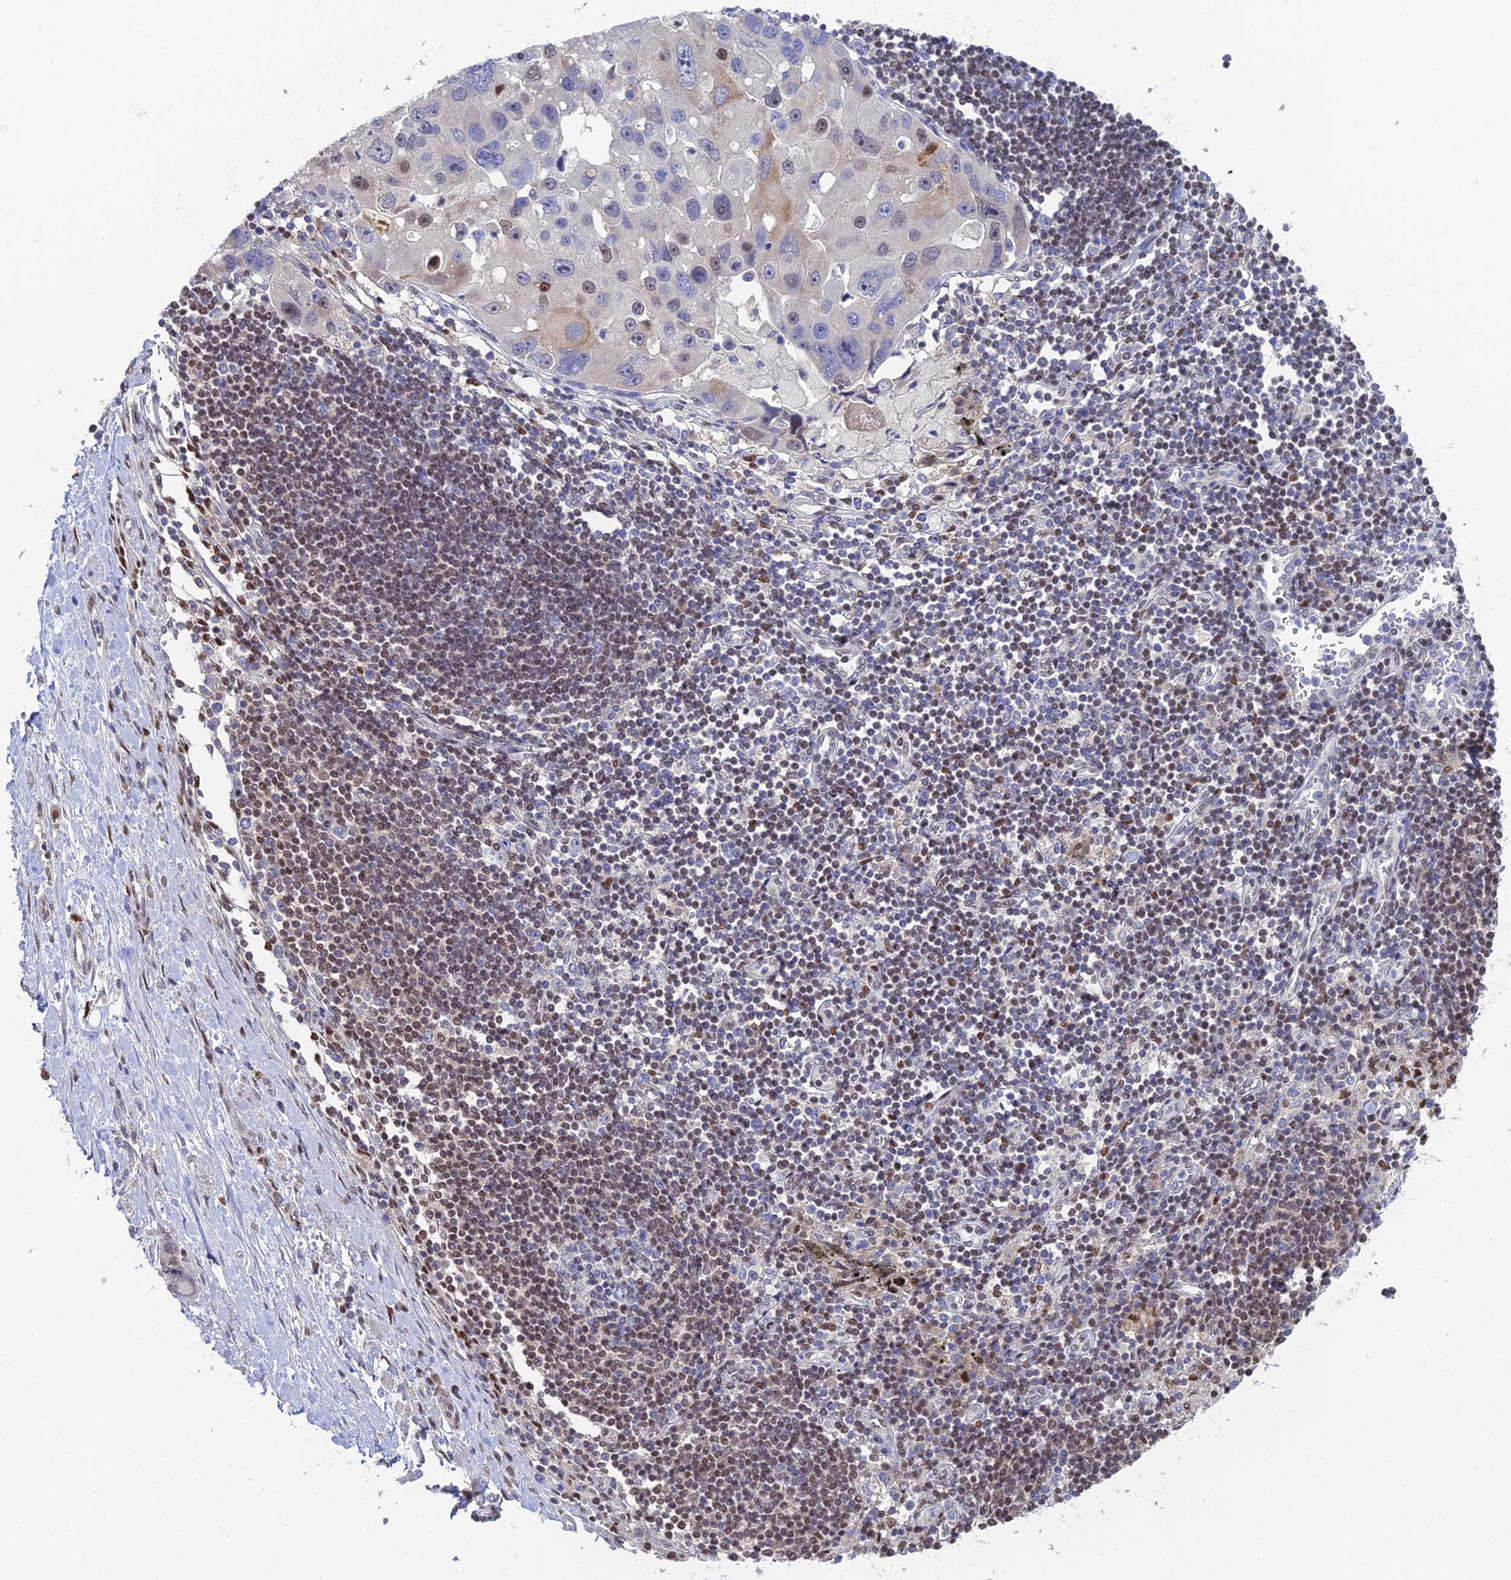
{"staining": {"intensity": "weak", "quantity": "<25%", "location": "cytoplasmic/membranous,nuclear"}, "tissue": "lung cancer", "cell_type": "Tumor cells", "image_type": "cancer", "snomed": [{"axis": "morphology", "description": "Adenocarcinoma, NOS"}, {"axis": "topography", "description": "Lung"}], "caption": "This is an immunohistochemistry micrograph of adenocarcinoma (lung). There is no positivity in tumor cells.", "gene": "DNPEP", "patient": {"sex": "female", "age": 54}}